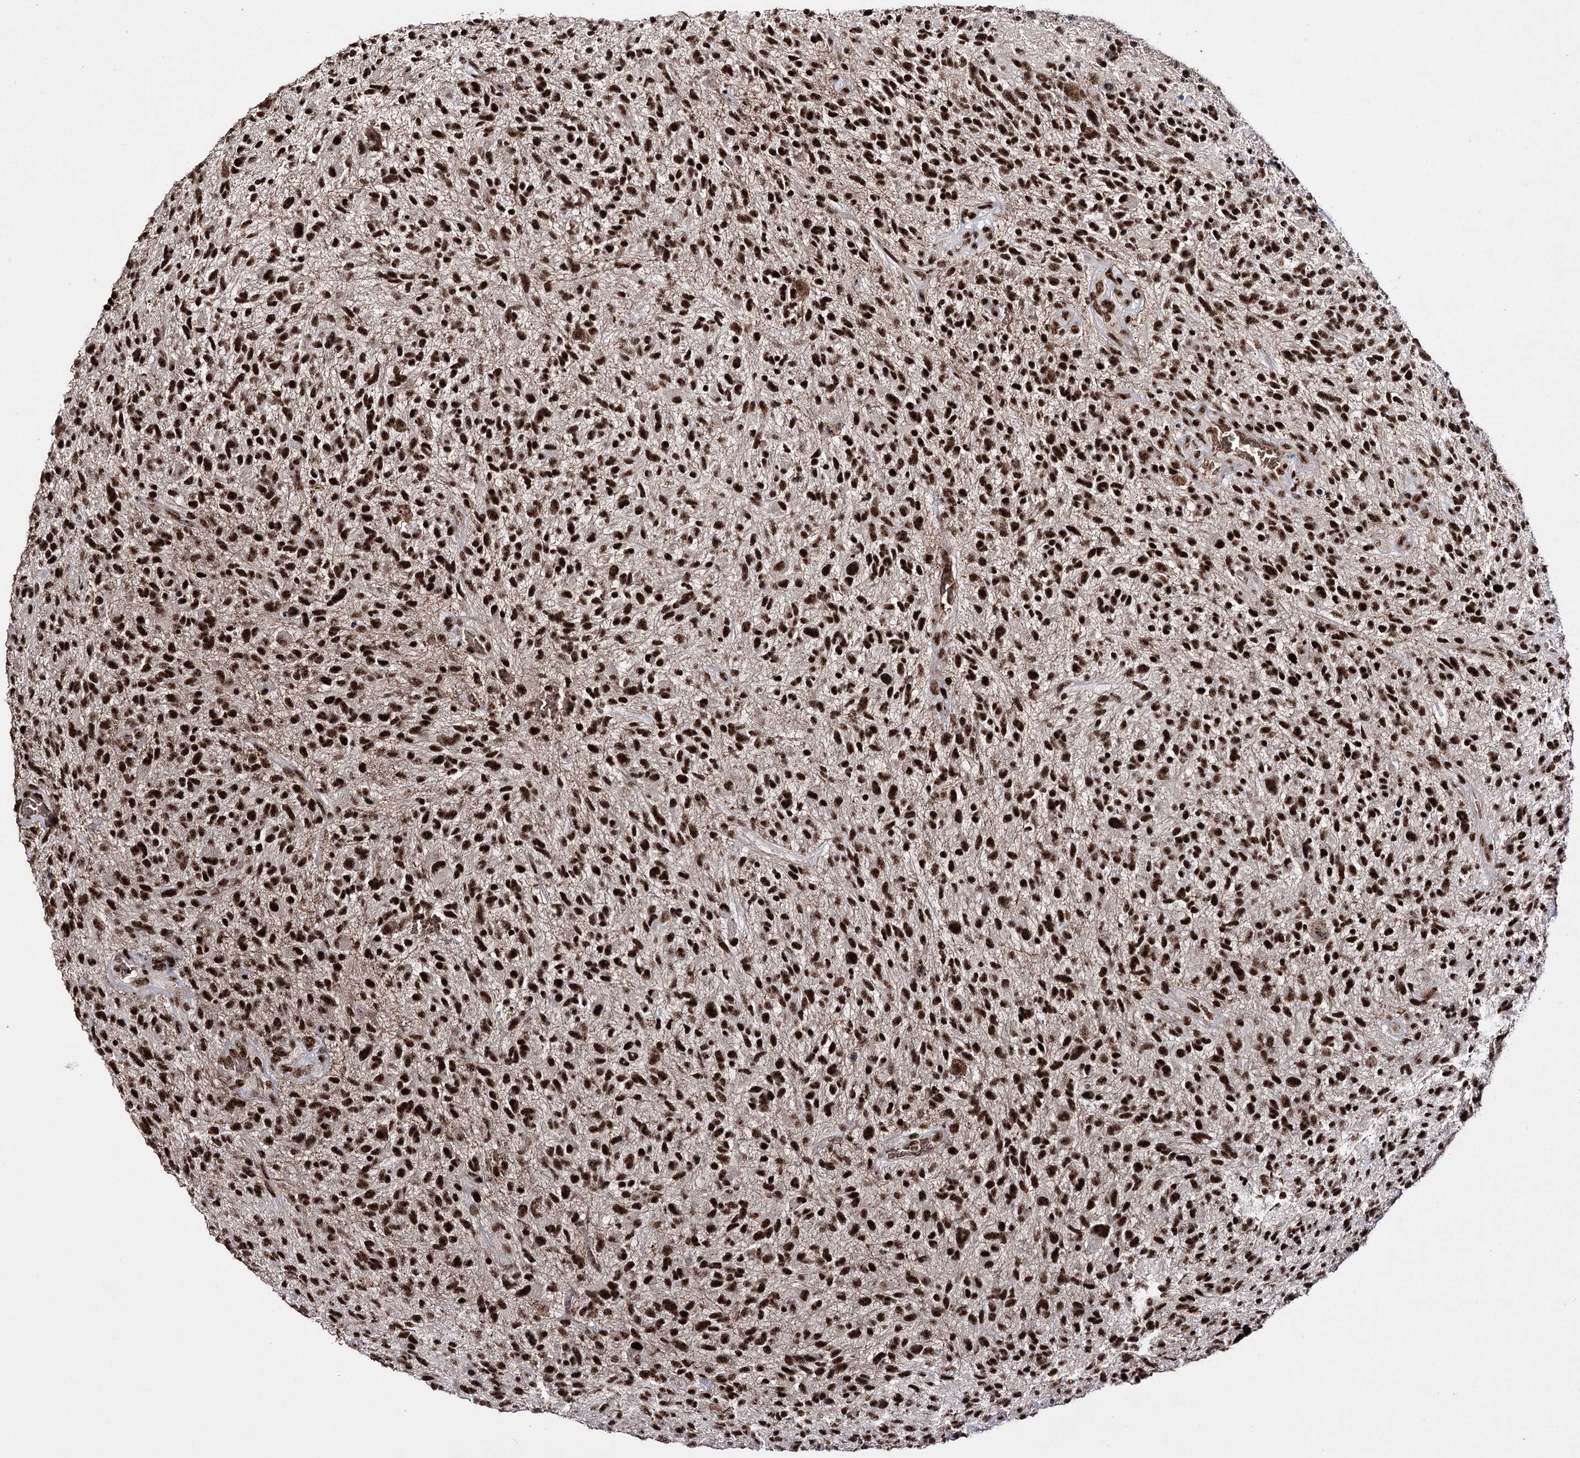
{"staining": {"intensity": "strong", "quantity": ">75%", "location": "nuclear"}, "tissue": "glioma", "cell_type": "Tumor cells", "image_type": "cancer", "snomed": [{"axis": "morphology", "description": "Glioma, malignant, High grade"}, {"axis": "topography", "description": "Brain"}], "caption": "High-power microscopy captured an IHC image of malignant high-grade glioma, revealing strong nuclear expression in about >75% of tumor cells.", "gene": "PRPF40A", "patient": {"sex": "male", "age": 47}}